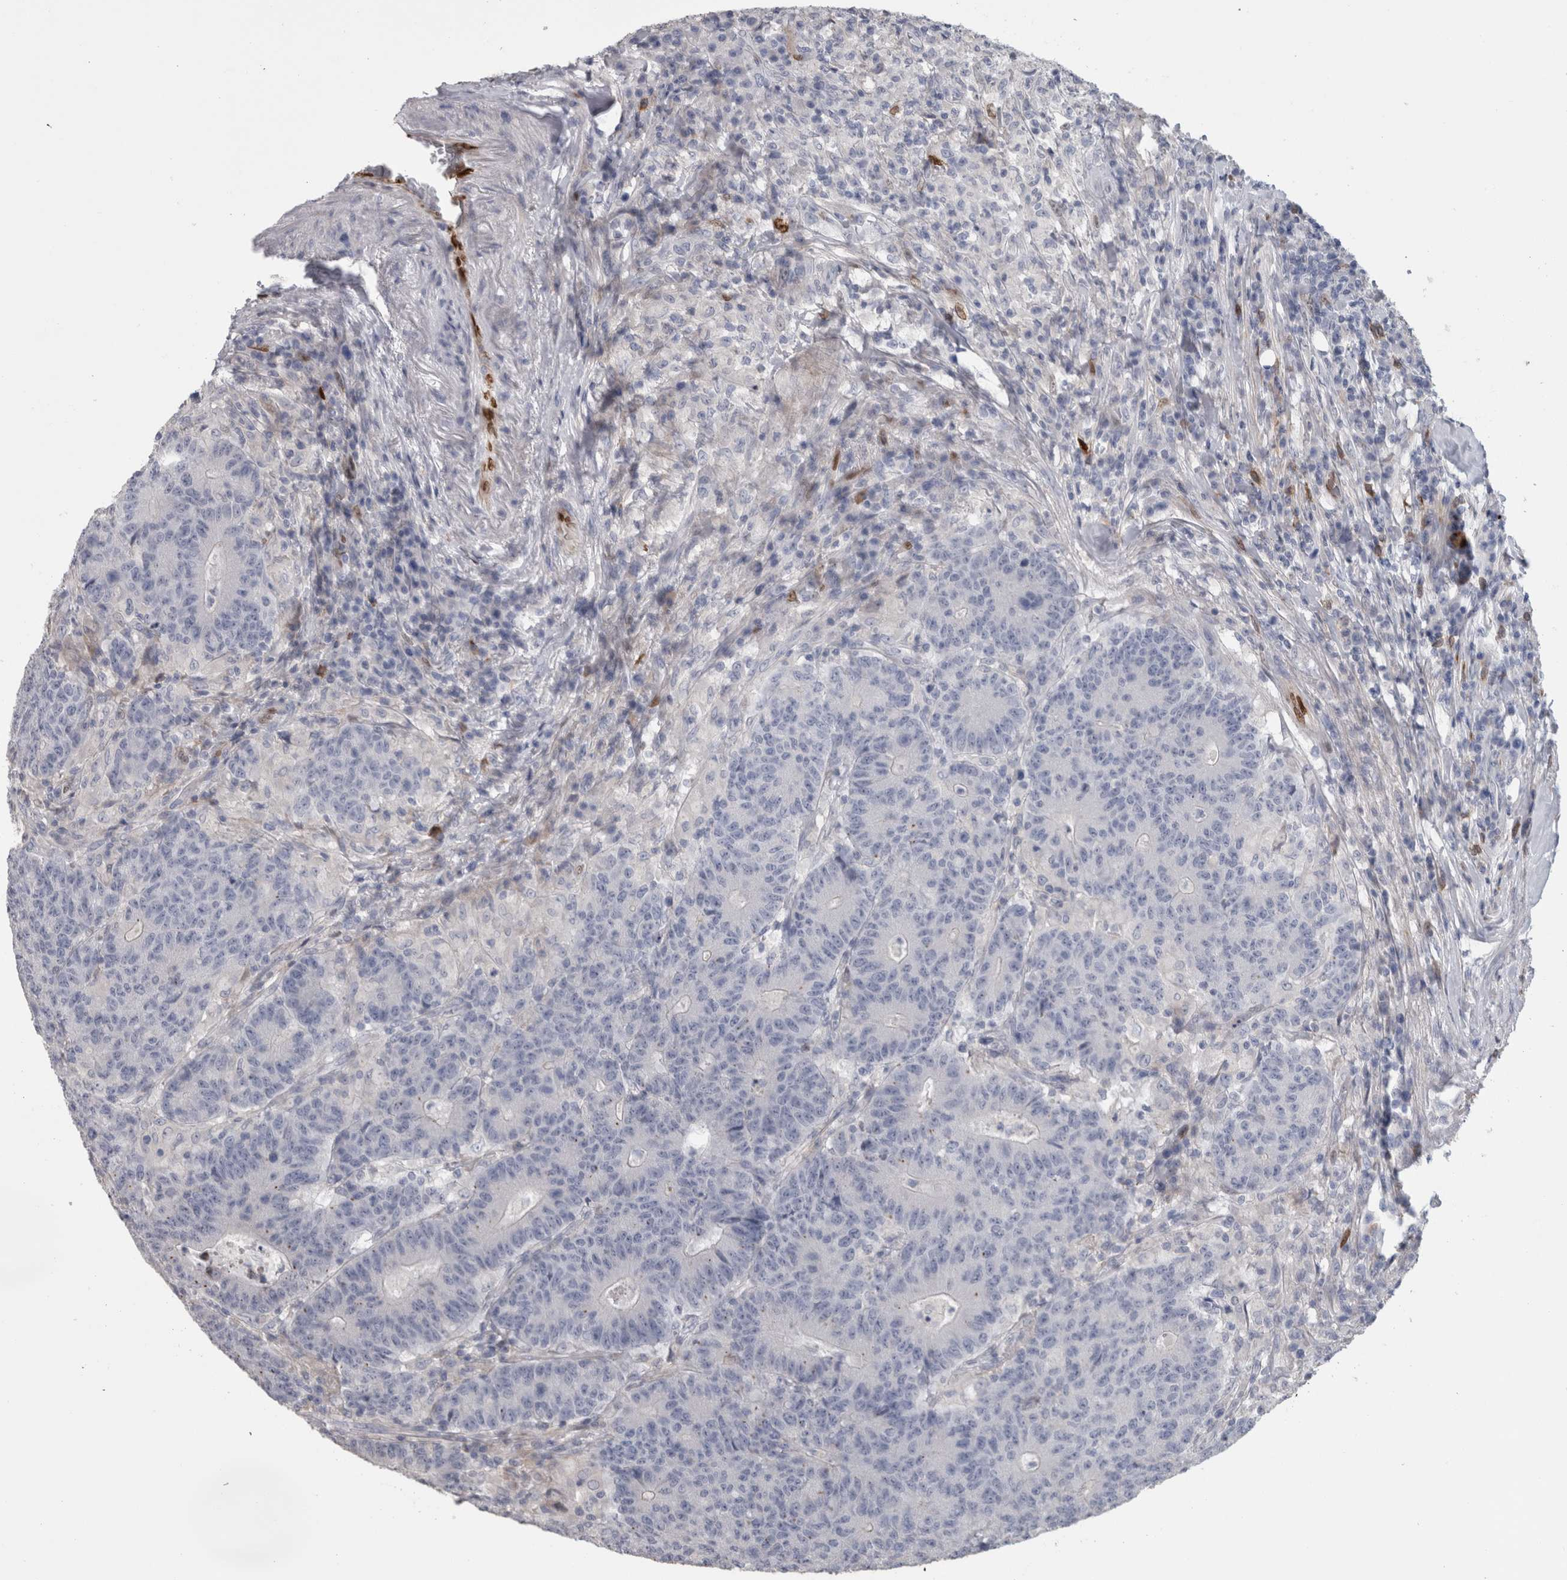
{"staining": {"intensity": "negative", "quantity": "none", "location": "none"}, "tissue": "colorectal cancer", "cell_type": "Tumor cells", "image_type": "cancer", "snomed": [{"axis": "morphology", "description": "Normal tissue, NOS"}, {"axis": "morphology", "description": "Adenocarcinoma, NOS"}, {"axis": "topography", "description": "Colon"}], "caption": "This is an IHC photomicrograph of human colorectal cancer. There is no staining in tumor cells.", "gene": "IL33", "patient": {"sex": "female", "age": 75}}